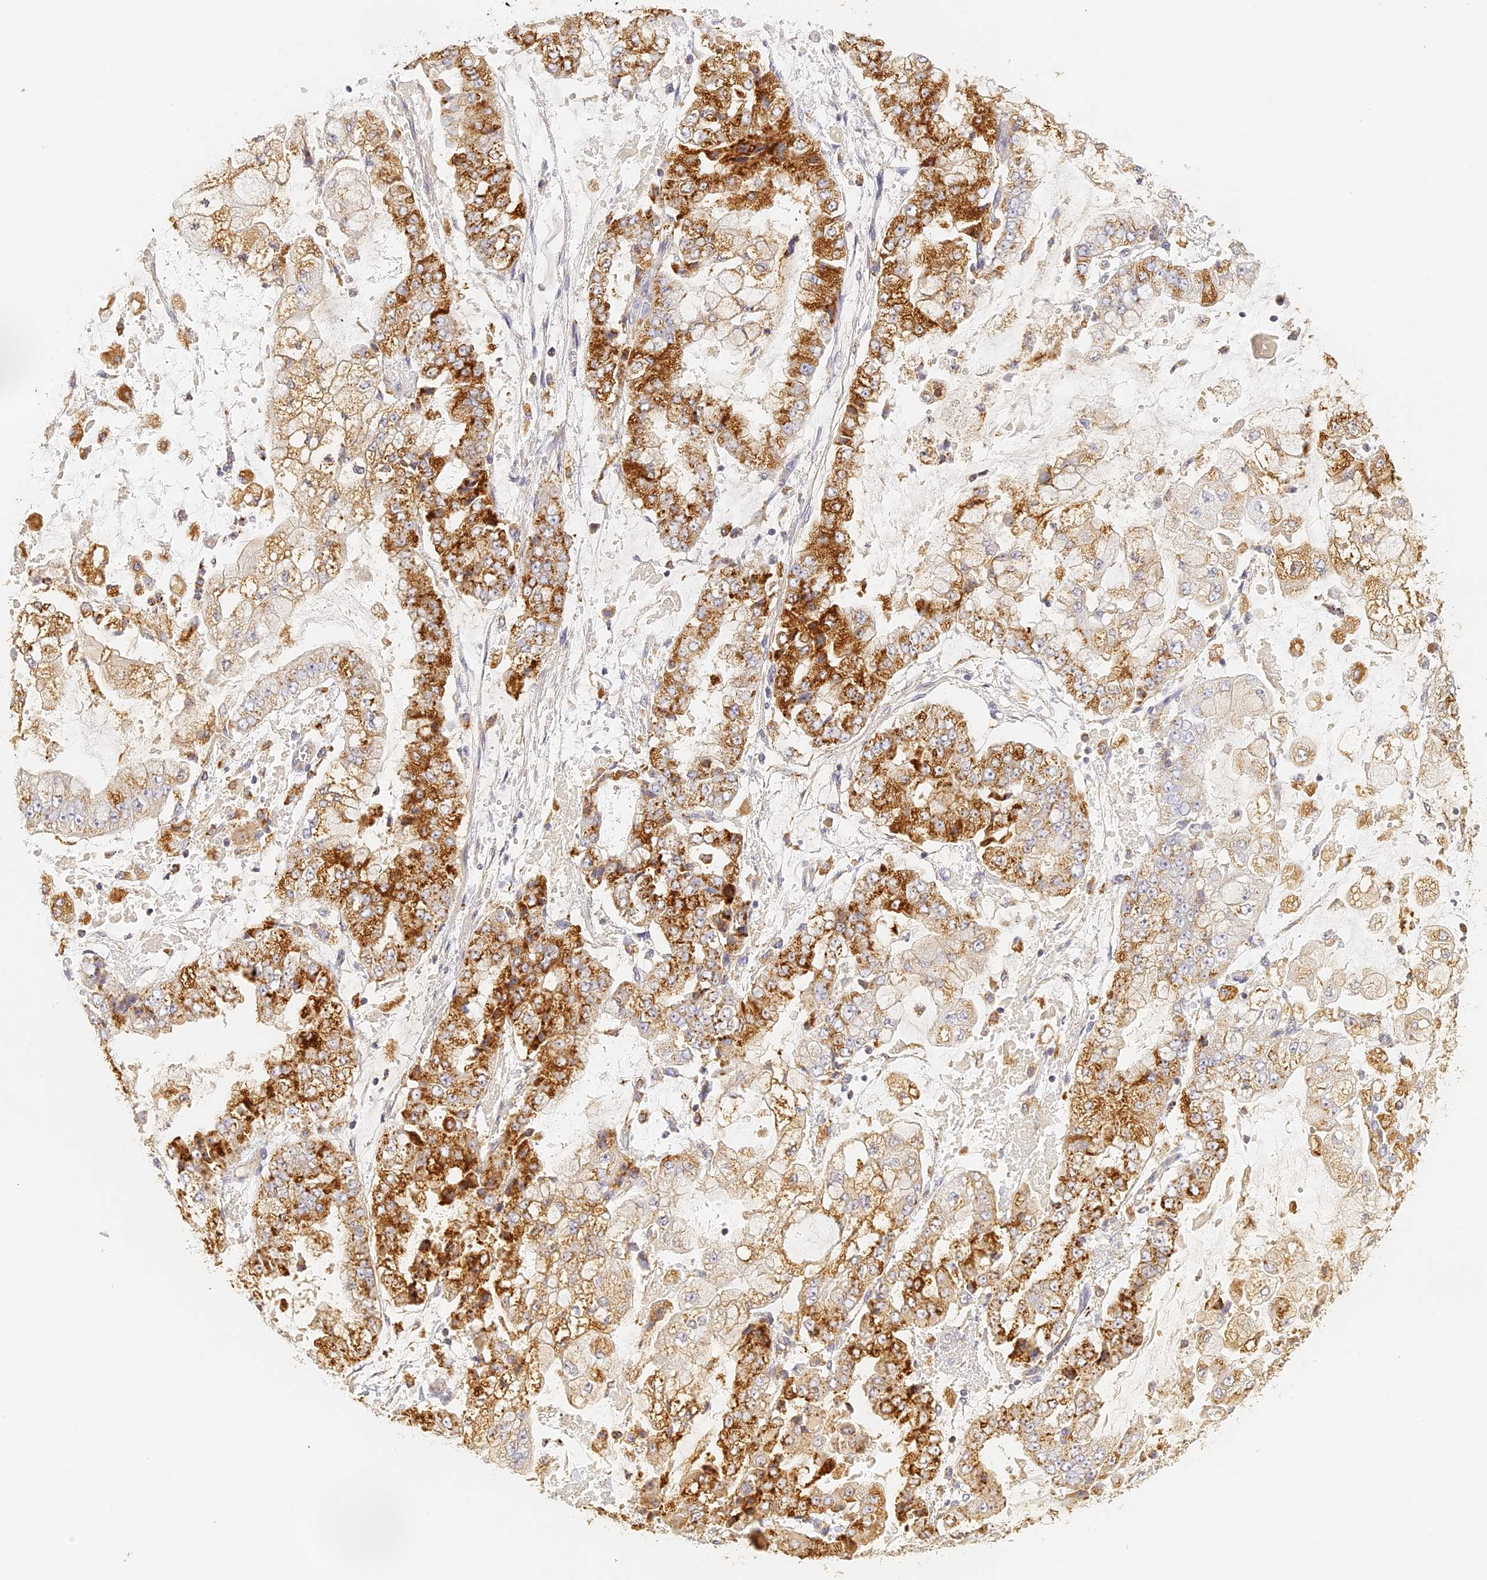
{"staining": {"intensity": "moderate", "quantity": ">75%", "location": "cytoplasmic/membranous"}, "tissue": "stomach cancer", "cell_type": "Tumor cells", "image_type": "cancer", "snomed": [{"axis": "morphology", "description": "Adenocarcinoma, NOS"}, {"axis": "topography", "description": "Stomach"}], "caption": "Stomach cancer (adenocarcinoma) tissue shows moderate cytoplasmic/membranous staining in approximately >75% of tumor cells, visualized by immunohistochemistry. The staining was performed using DAB, with brown indicating positive protein expression. Nuclei are stained blue with hematoxylin.", "gene": "LAMP2", "patient": {"sex": "male", "age": 76}}